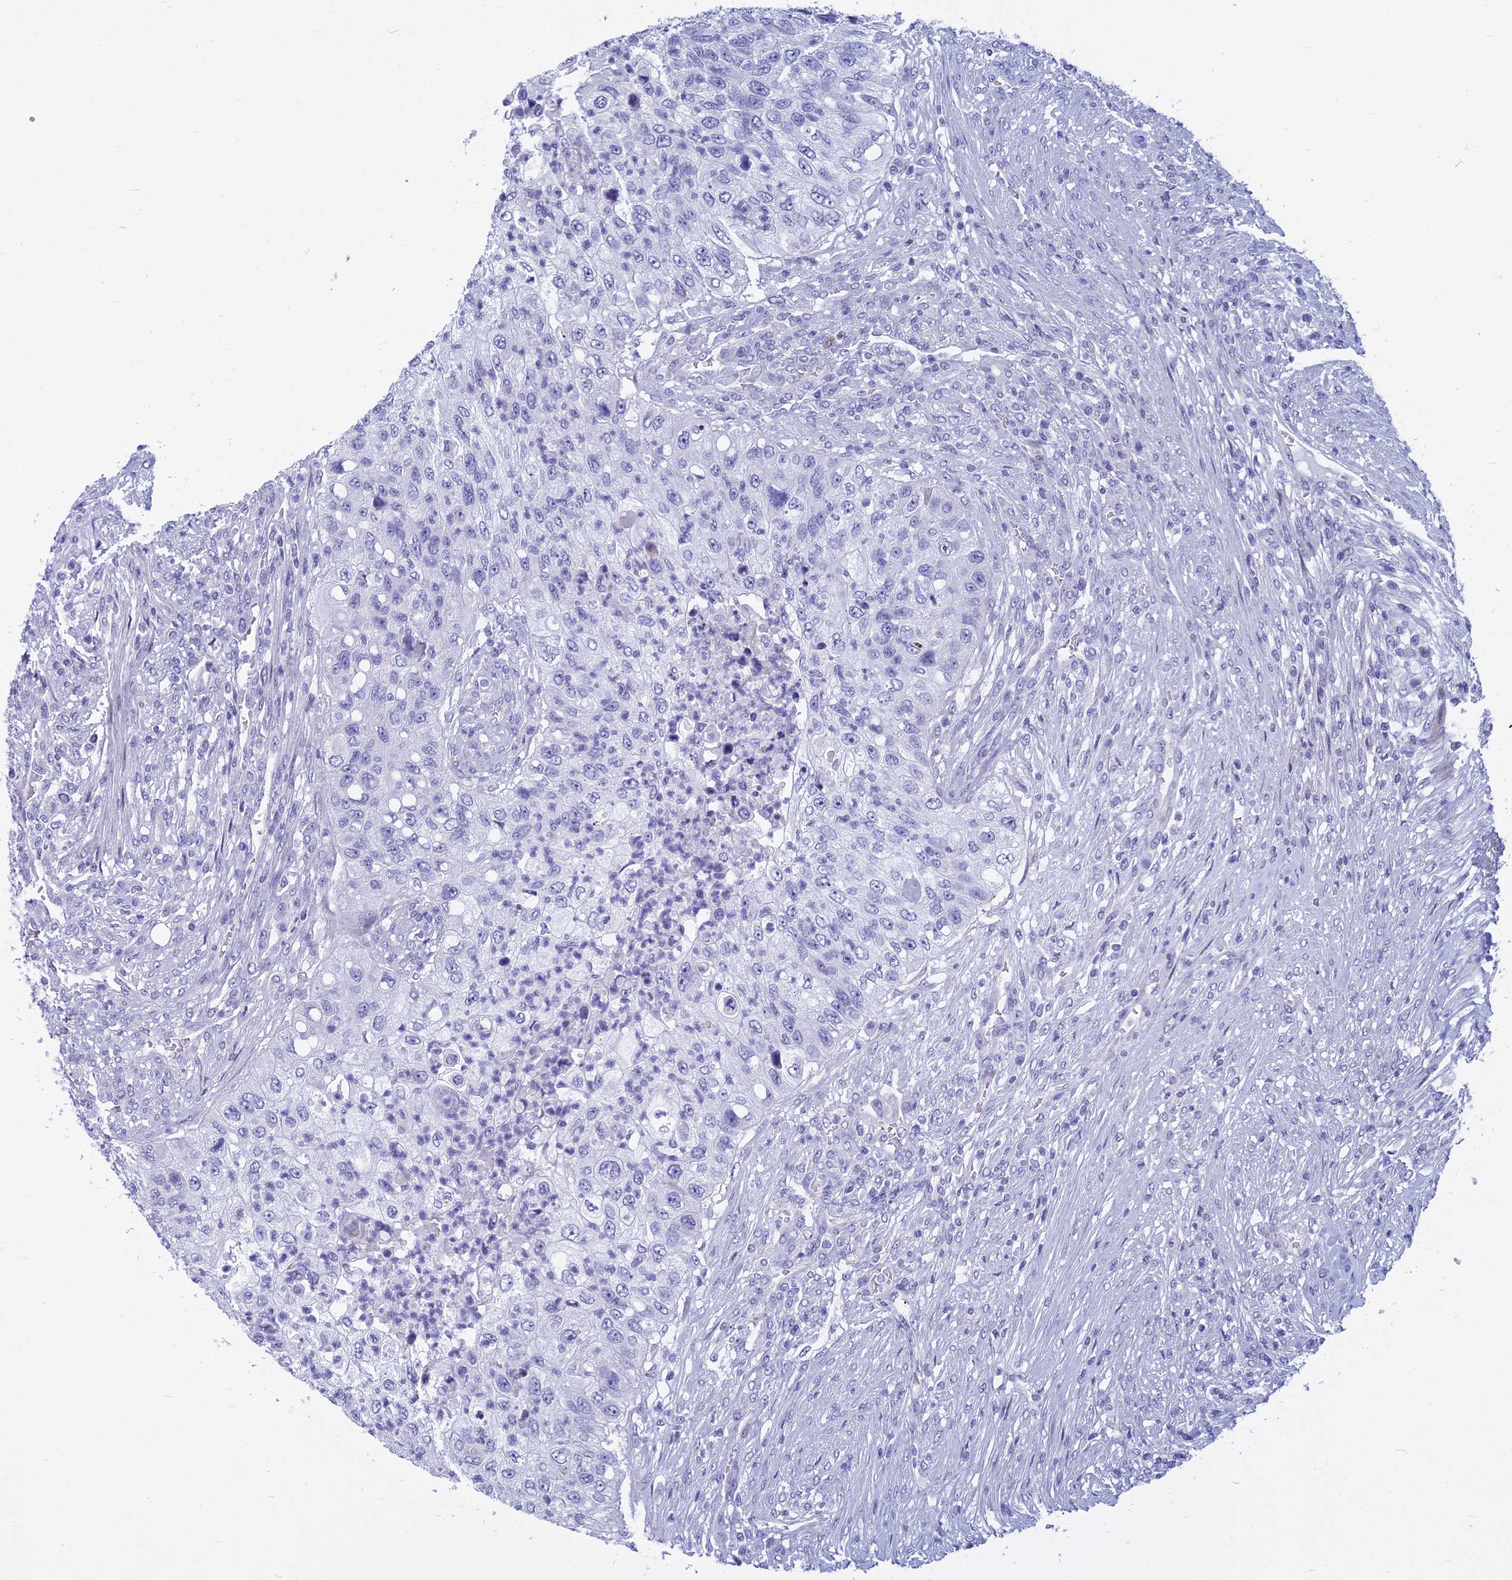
{"staining": {"intensity": "negative", "quantity": "none", "location": "none"}, "tissue": "urothelial cancer", "cell_type": "Tumor cells", "image_type": "cancer", "snomed": [{"axis": "morphology", "description": "Urothelial carcinoma, High grade"}, {"axis": "topography", "description": "Urinary bladder"}], "caption": "This is a histopathology image of immunohistochemistry (IHC) staining of urothelial cancer, which shows no staining in tumor cells.", "gene": "MYBPC2", "patient": {"sex": "female", "age": 60}}